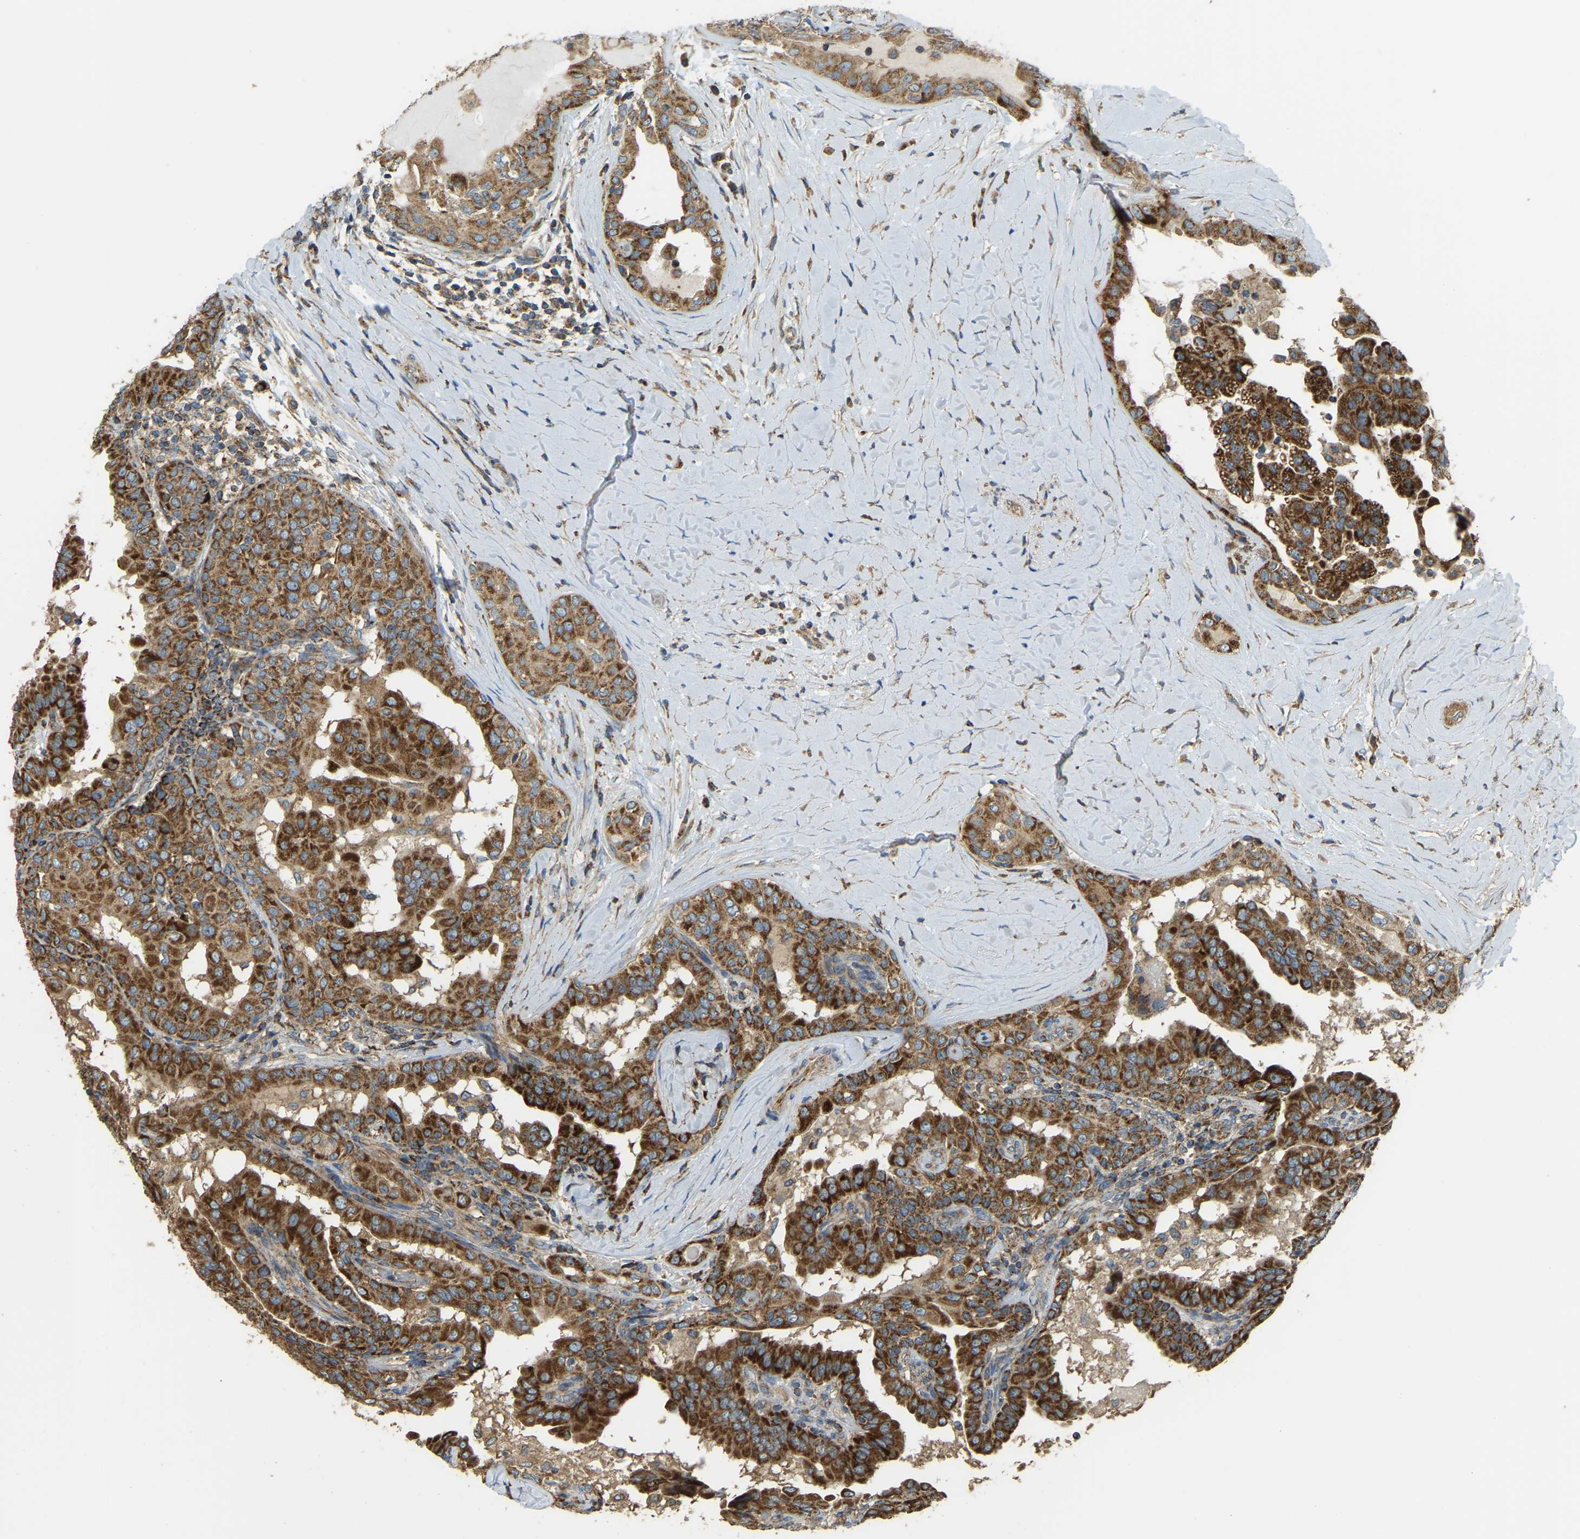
{"staining": {"intensity": "strong", "quantity": ">75%", "location": "cytoplasmic/membranous"}, "tissue": "thyroid cancer", "cell_type": "Tumor cells", "image_type": "cancer", "snomed": [{"axis": "morphology", "description": "Papillary adenocarcinoma, NOS"}, {"axis": "topography", "description": "Thyroid gland"}], "caption": "This is a photomicrograph of immunohistochemistry staining of thyroid cancer, which shows strong positivity in the cytoplasmic/membranous of tumor cells.", "gene": "PSMD7", "patient": {"sex": "male", "age": 33}}